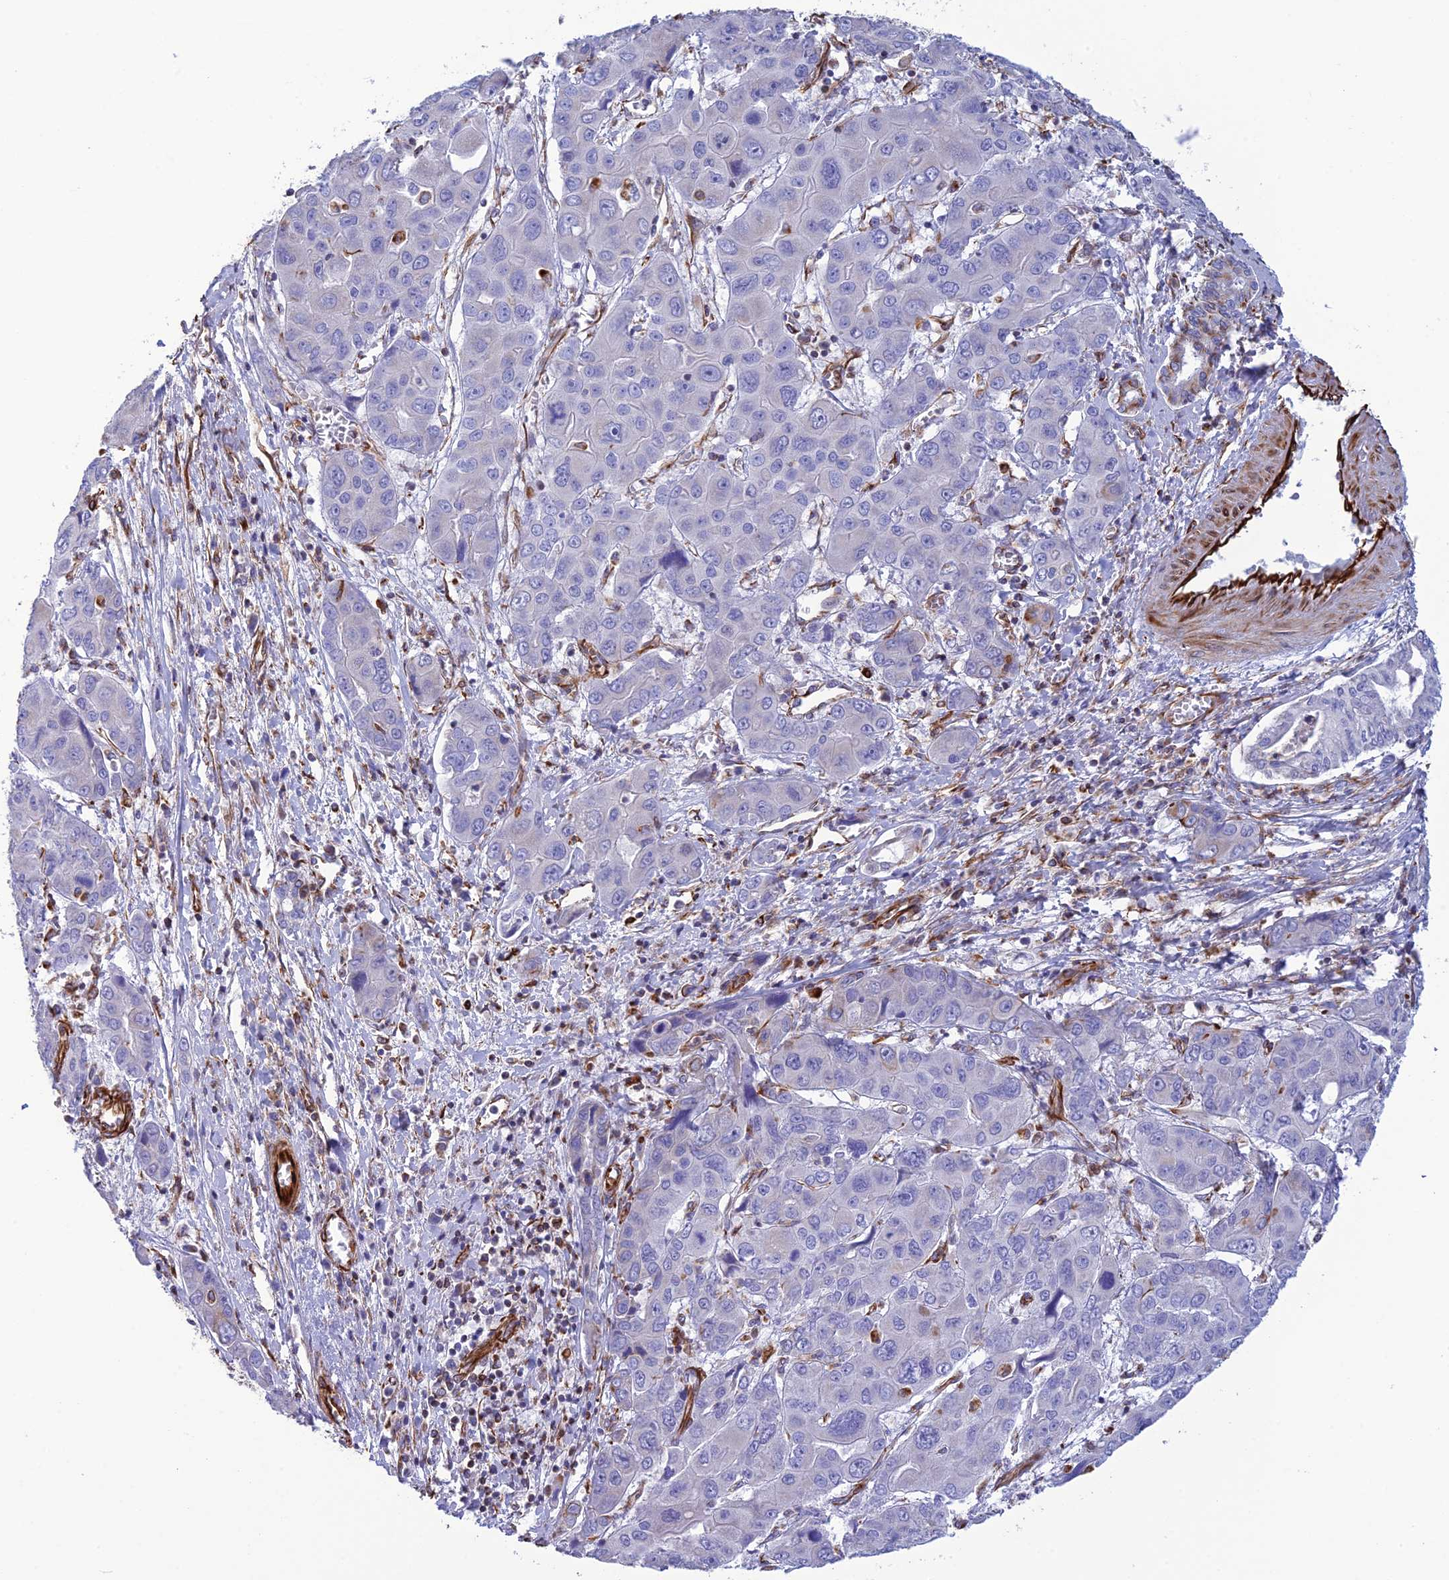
{"staining": {"intensity": "negative", "quantity": "none", "location": "none"}, "tissue": "liver cancer", "cell_type": "Tumor cells", "image_type": "cancer", "snomed": [{"axis": "morphology", "description": "Cholangiocarcinoma"}, {"axis": "topography", "description": "Liver"}], "caption": "Tumor cells show no significant protein staining in liver cholangiocarcinoma. The staining is performed using DAB brown chromogen with nuclei counter-stained in using hematoxylin.", "gene": "FBXL20", "patient": {"sex": "male", "age": 67}}